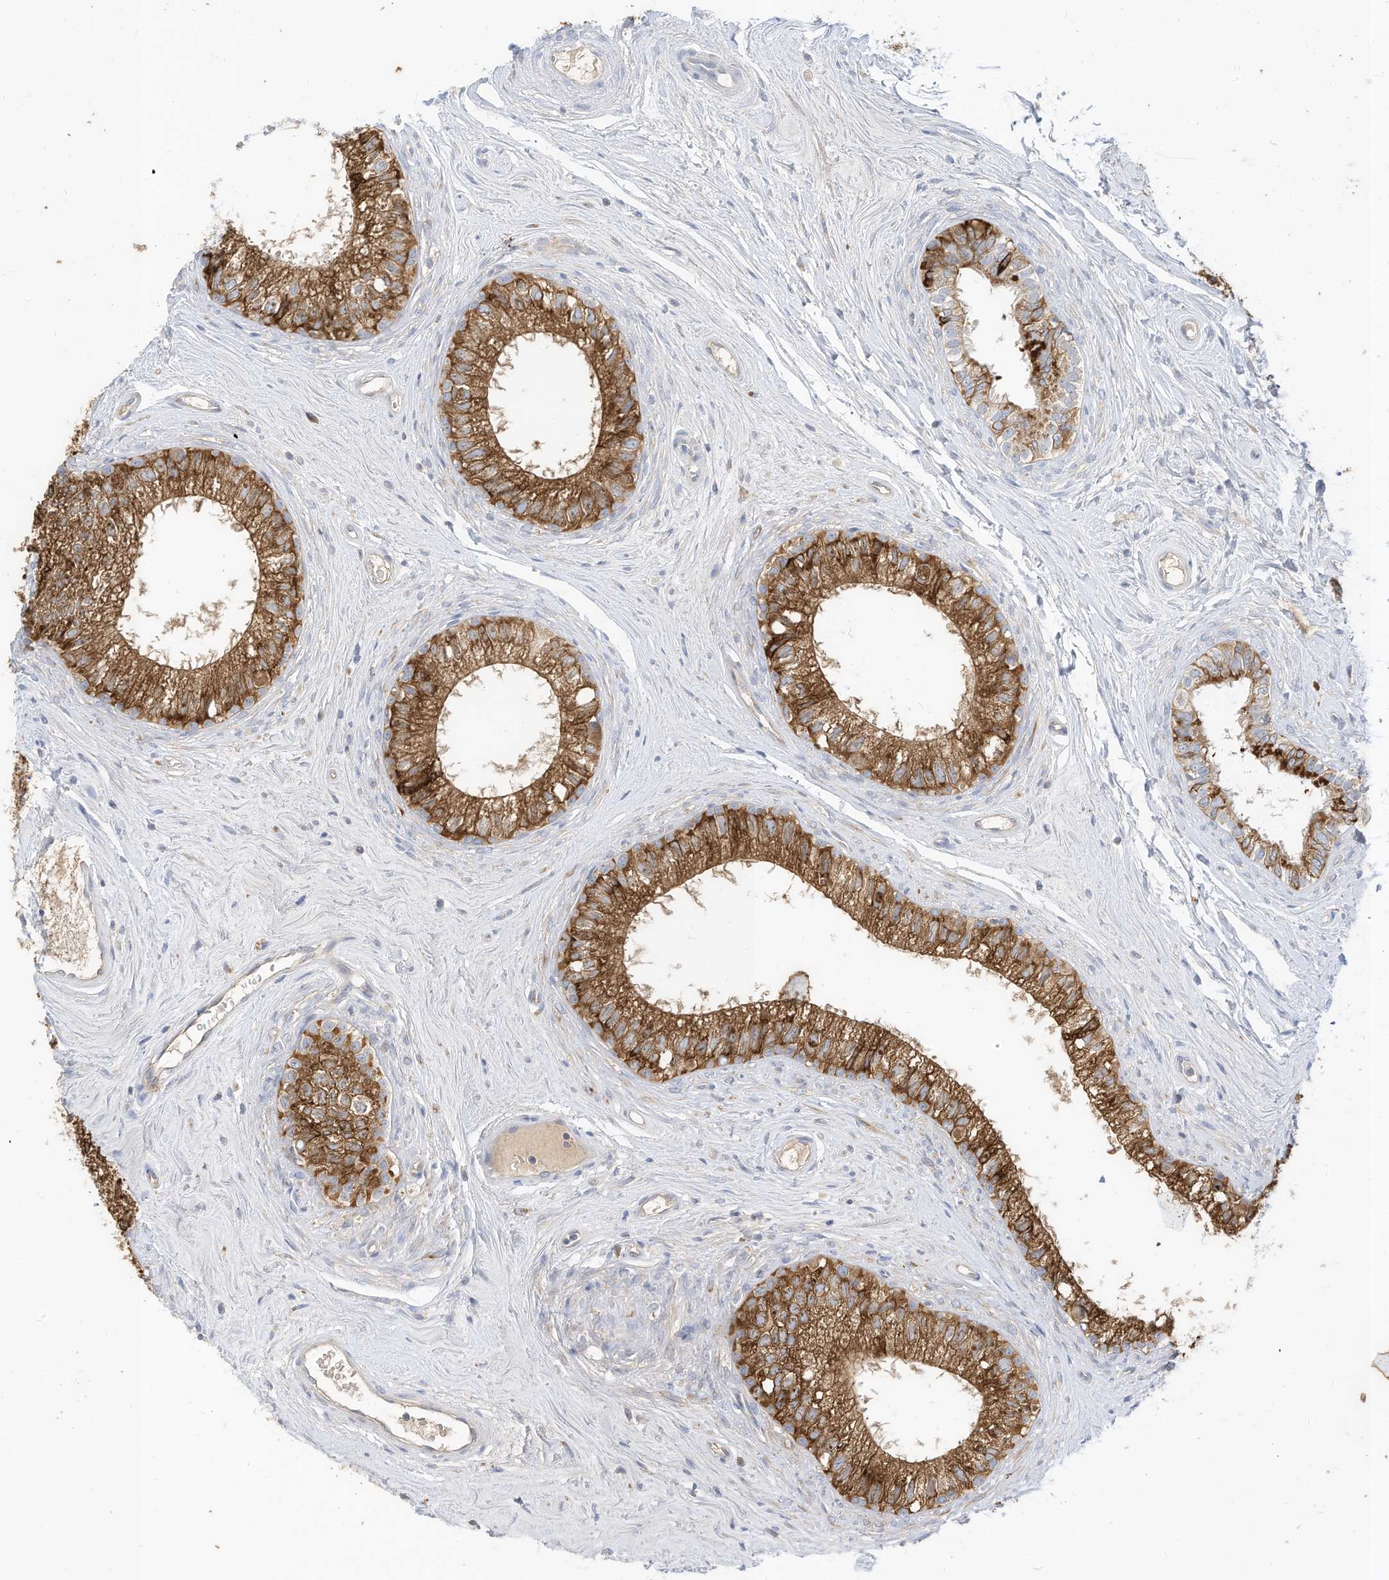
{"staining": {"intensity": "strong", "quantity": ">75%", "location": "cytoplasmic/membranous"}, "tissue": "epididymis", "cell_type": "Glandular cells", "image_type": "normal", "snomed": [{"axis": "morphology", "description": "Normal tissue, NOS"}, {"axis": "topography", "description": "Epididymis"}], "caption": "IHC (DAB) staining of normal human epididymis exhibits strong cytoplasmic/membranous protein staining in approximately >75% of glandular cells. (Stains: DAB in brown, nuclei in blue, Microscopy: brightfield microscopy at high magnification).", "gene": "RASA2", "patient": {"sex": "male", "age": 71}}